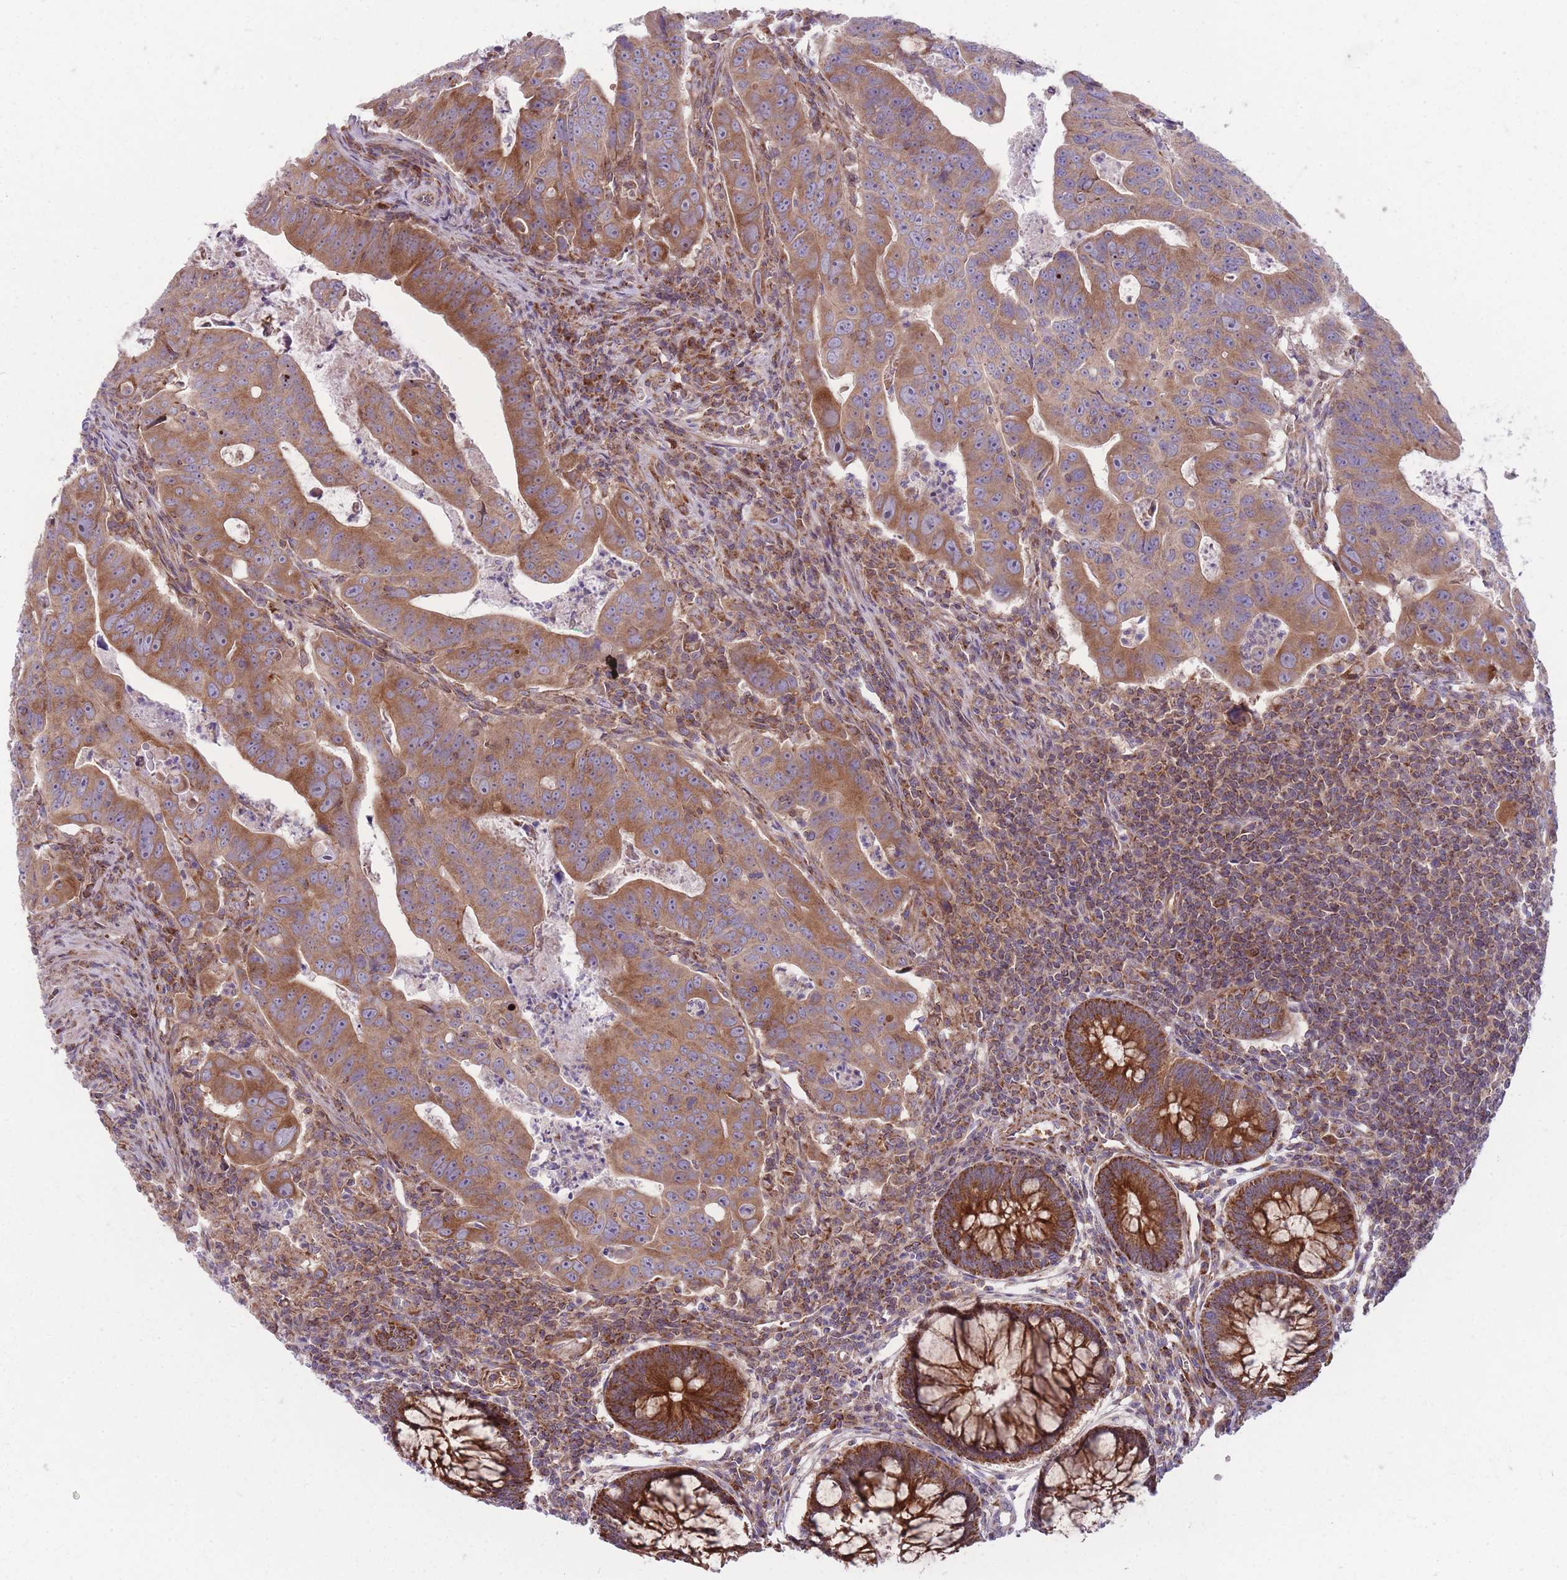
{"staining": {"intensity": "strong", "quantity": ">75%", "location": "cytoplasmic/membranous"}, "tissue": "colorectal cancer", "cell_type": "Tumor cells", "image_type": "cancer", "snomed": [{"axis": "morphology", "description": "Adenocarcinoma, NOS"}, {"axis": "topography", "description": "Rectum"}], "caption": "Immunohistochemistry micrograph of colorectal adenocarcinoma stained for a protein (brown), which demonstrates high levels of strong cytoplasmic/membranous positivity in about >75% of tumor cells.", "gene": "ANKRD10", "patient": {"sex": "male", "age": 69}}